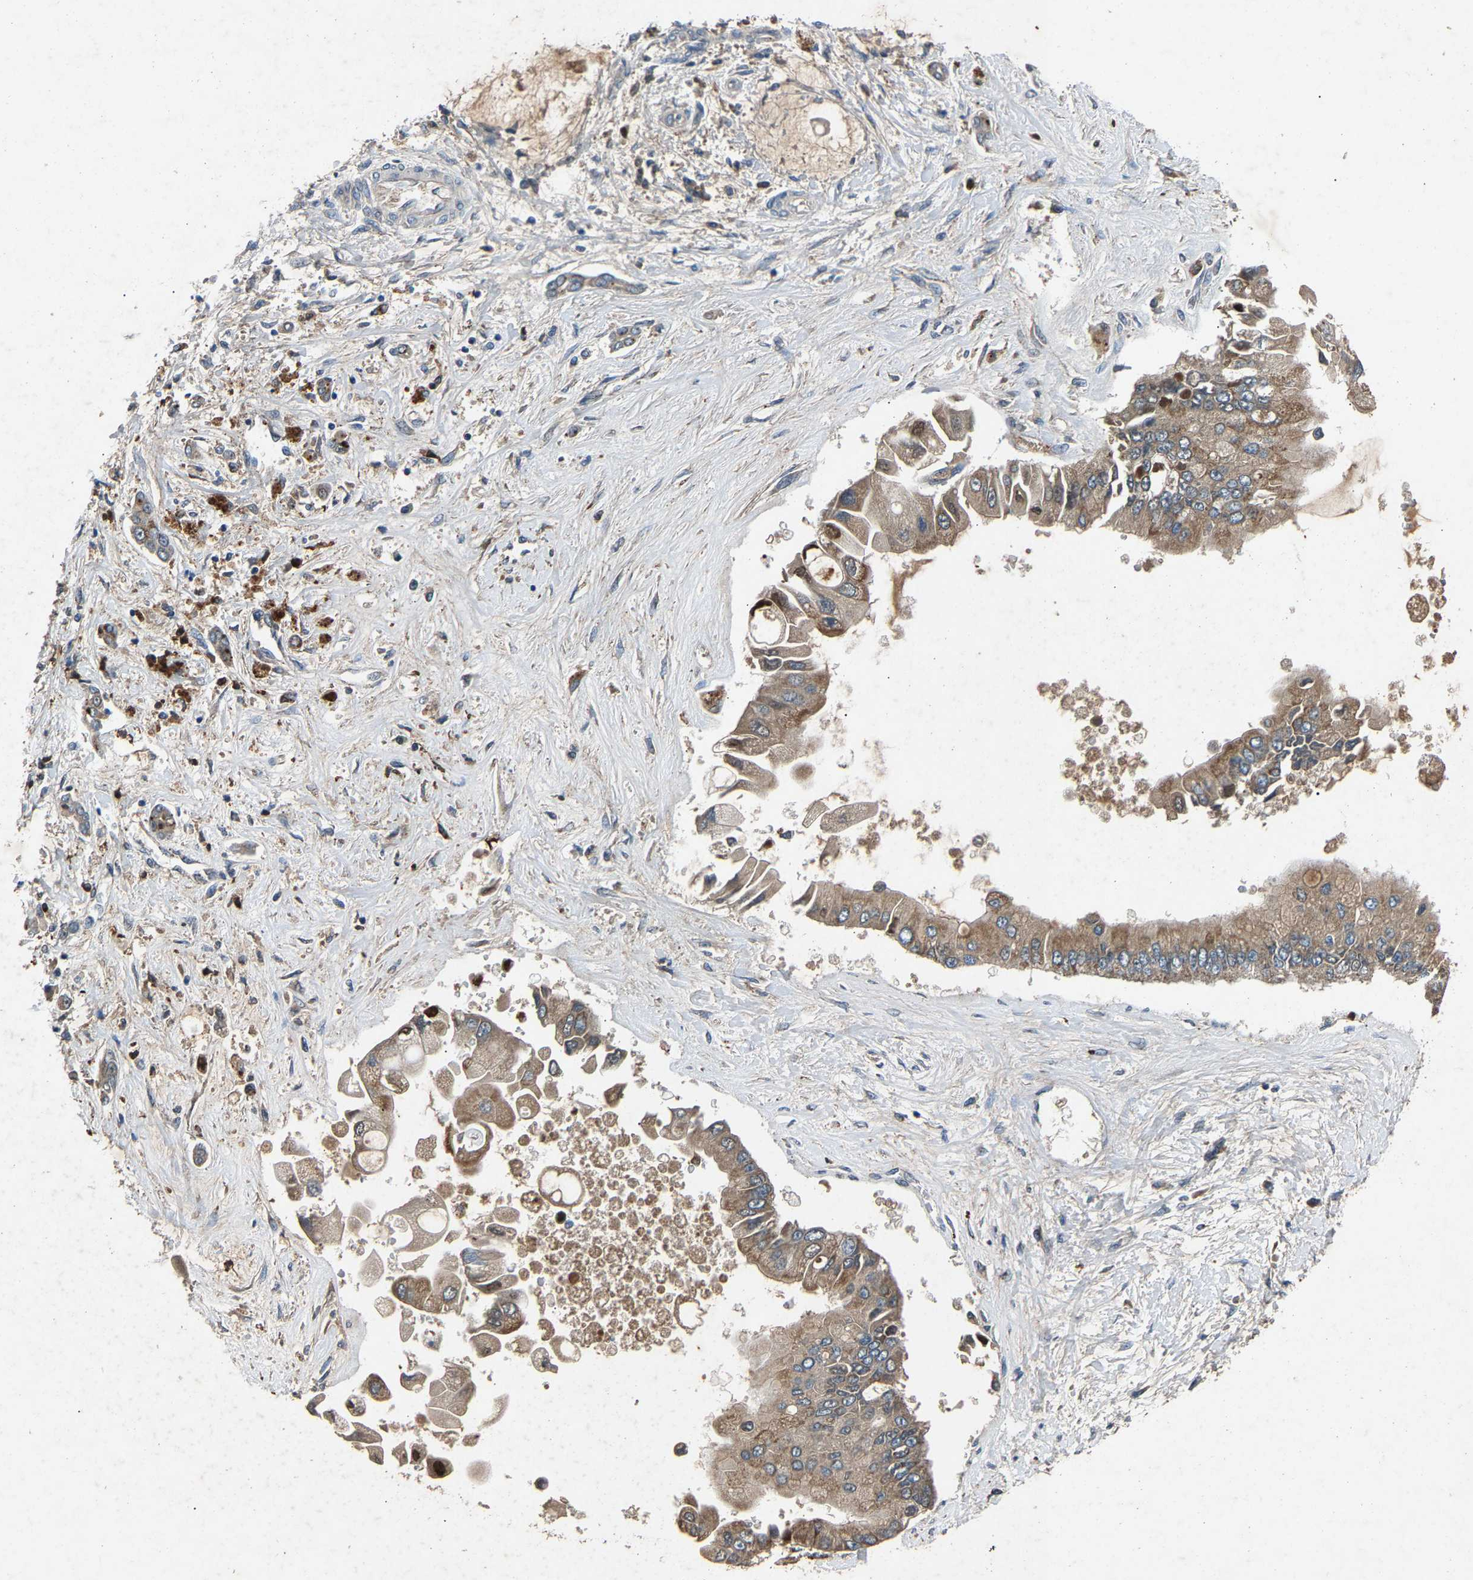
{"staining": {"intensity": "moderate", "quantity": ">75%", "location": "cytoplasmic/membranous"}, "tissue": "liver cancer", "cell_type": "Tumor cells", "image_type": "cancer", "snomed": [{"axis": "morphology", "description": "Cholangiocarcinoma"}, {"axis": "topography", "description": "Liver"}], "caption": "IHC of liver cholangiocarcinoma shows medium levels of moderate cytoplasmic/membranous expression in about >75% of tumor cells.", "gene": "PPID", "patient": {"sex": "male", "age": 50}}